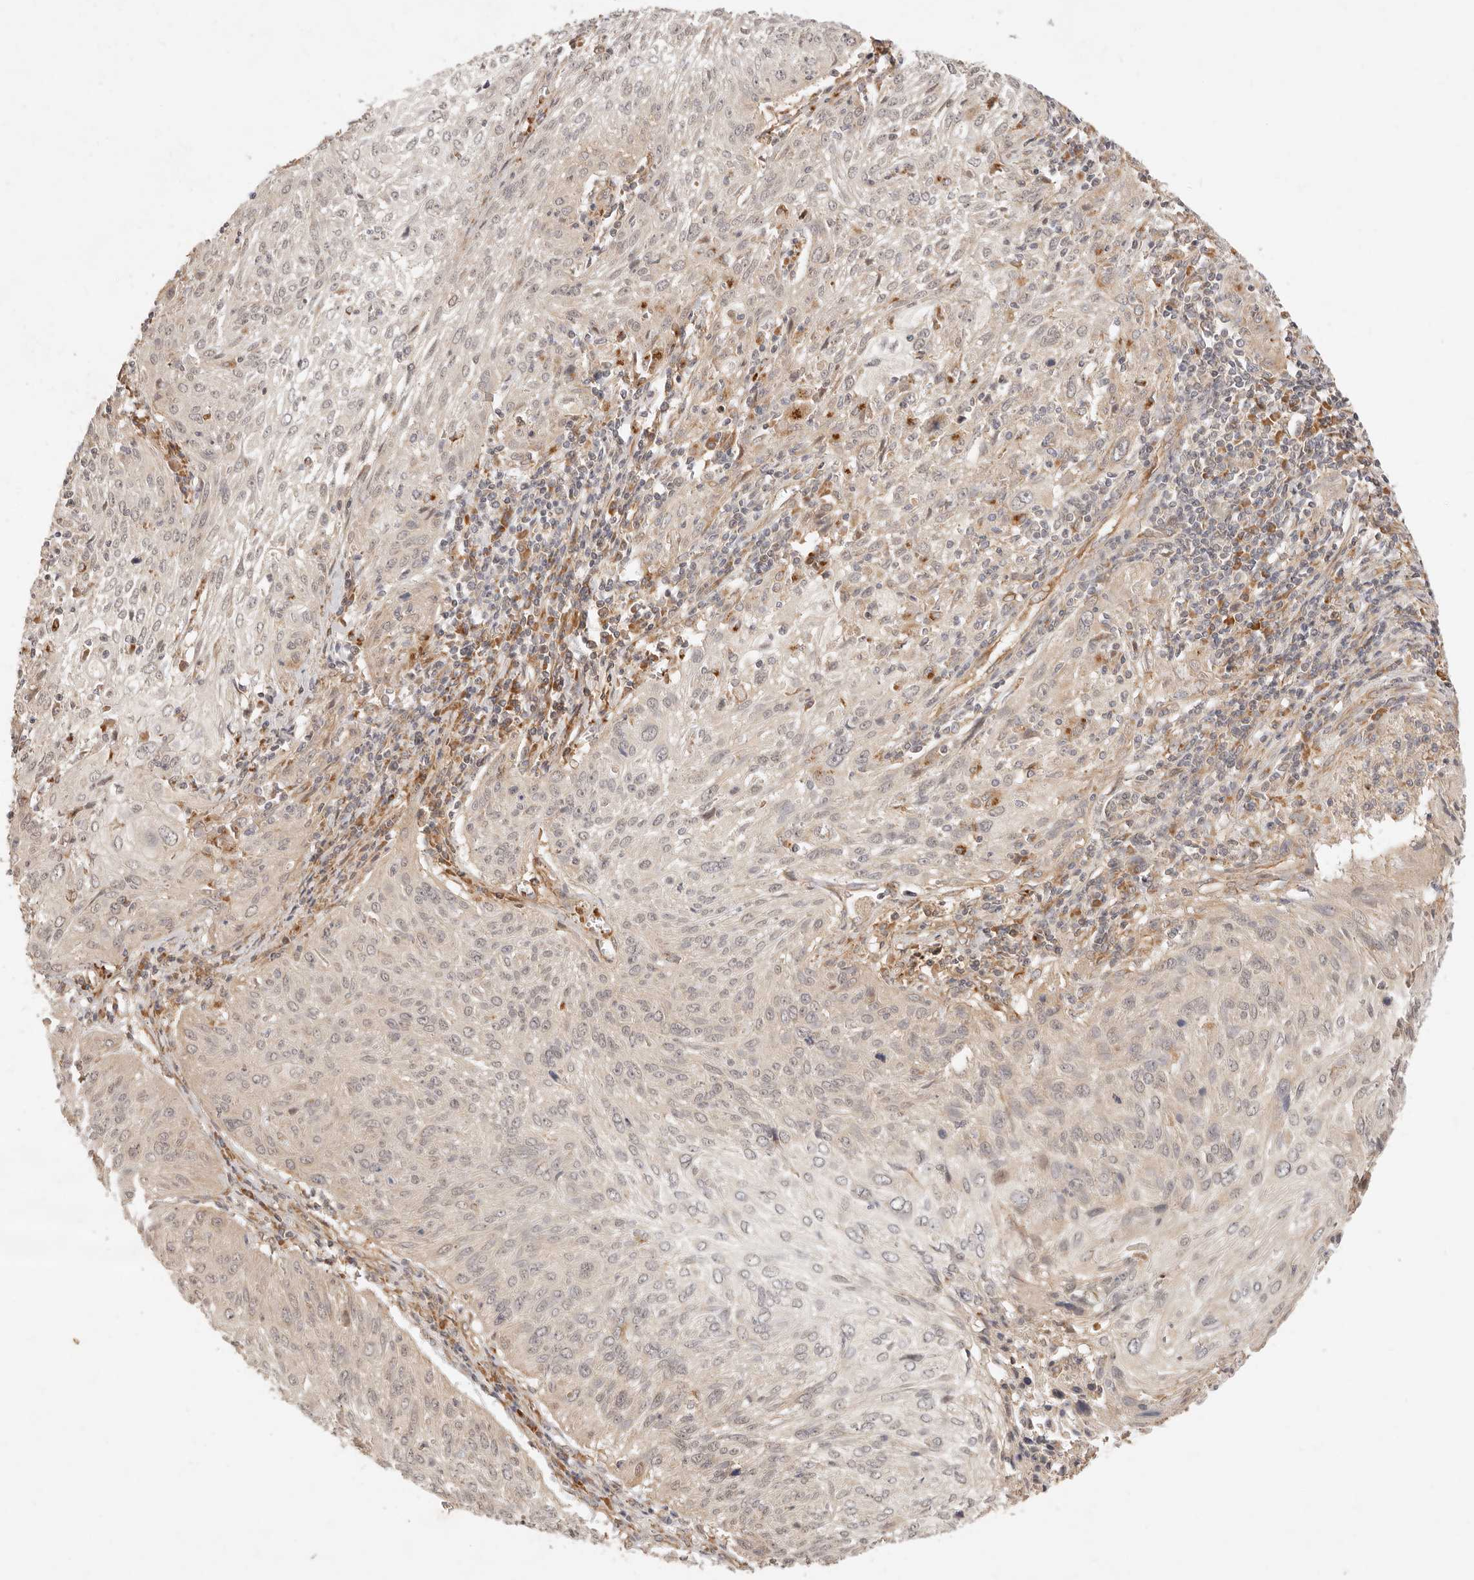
{"staining": {"intensity": "negative", "quantity": "none", "location": "none"}, "tissue": "cervical cancer", "cell_type": "Tumor cells", "image_type": "cancer", "snomed": [{"axis": "morphology", "description": "Squamous cell carcinoma, NOS"}, {"axis": "topography", "description": "Cervix"}], "caption": "Immunohistochemistry (IHC) micrograph of human cervical cancer stained for a protein (brown), which demonstrates no expression in tumor cells.", "gene": "UBXN10", "patient": {"sex": "female", "age": 51}}